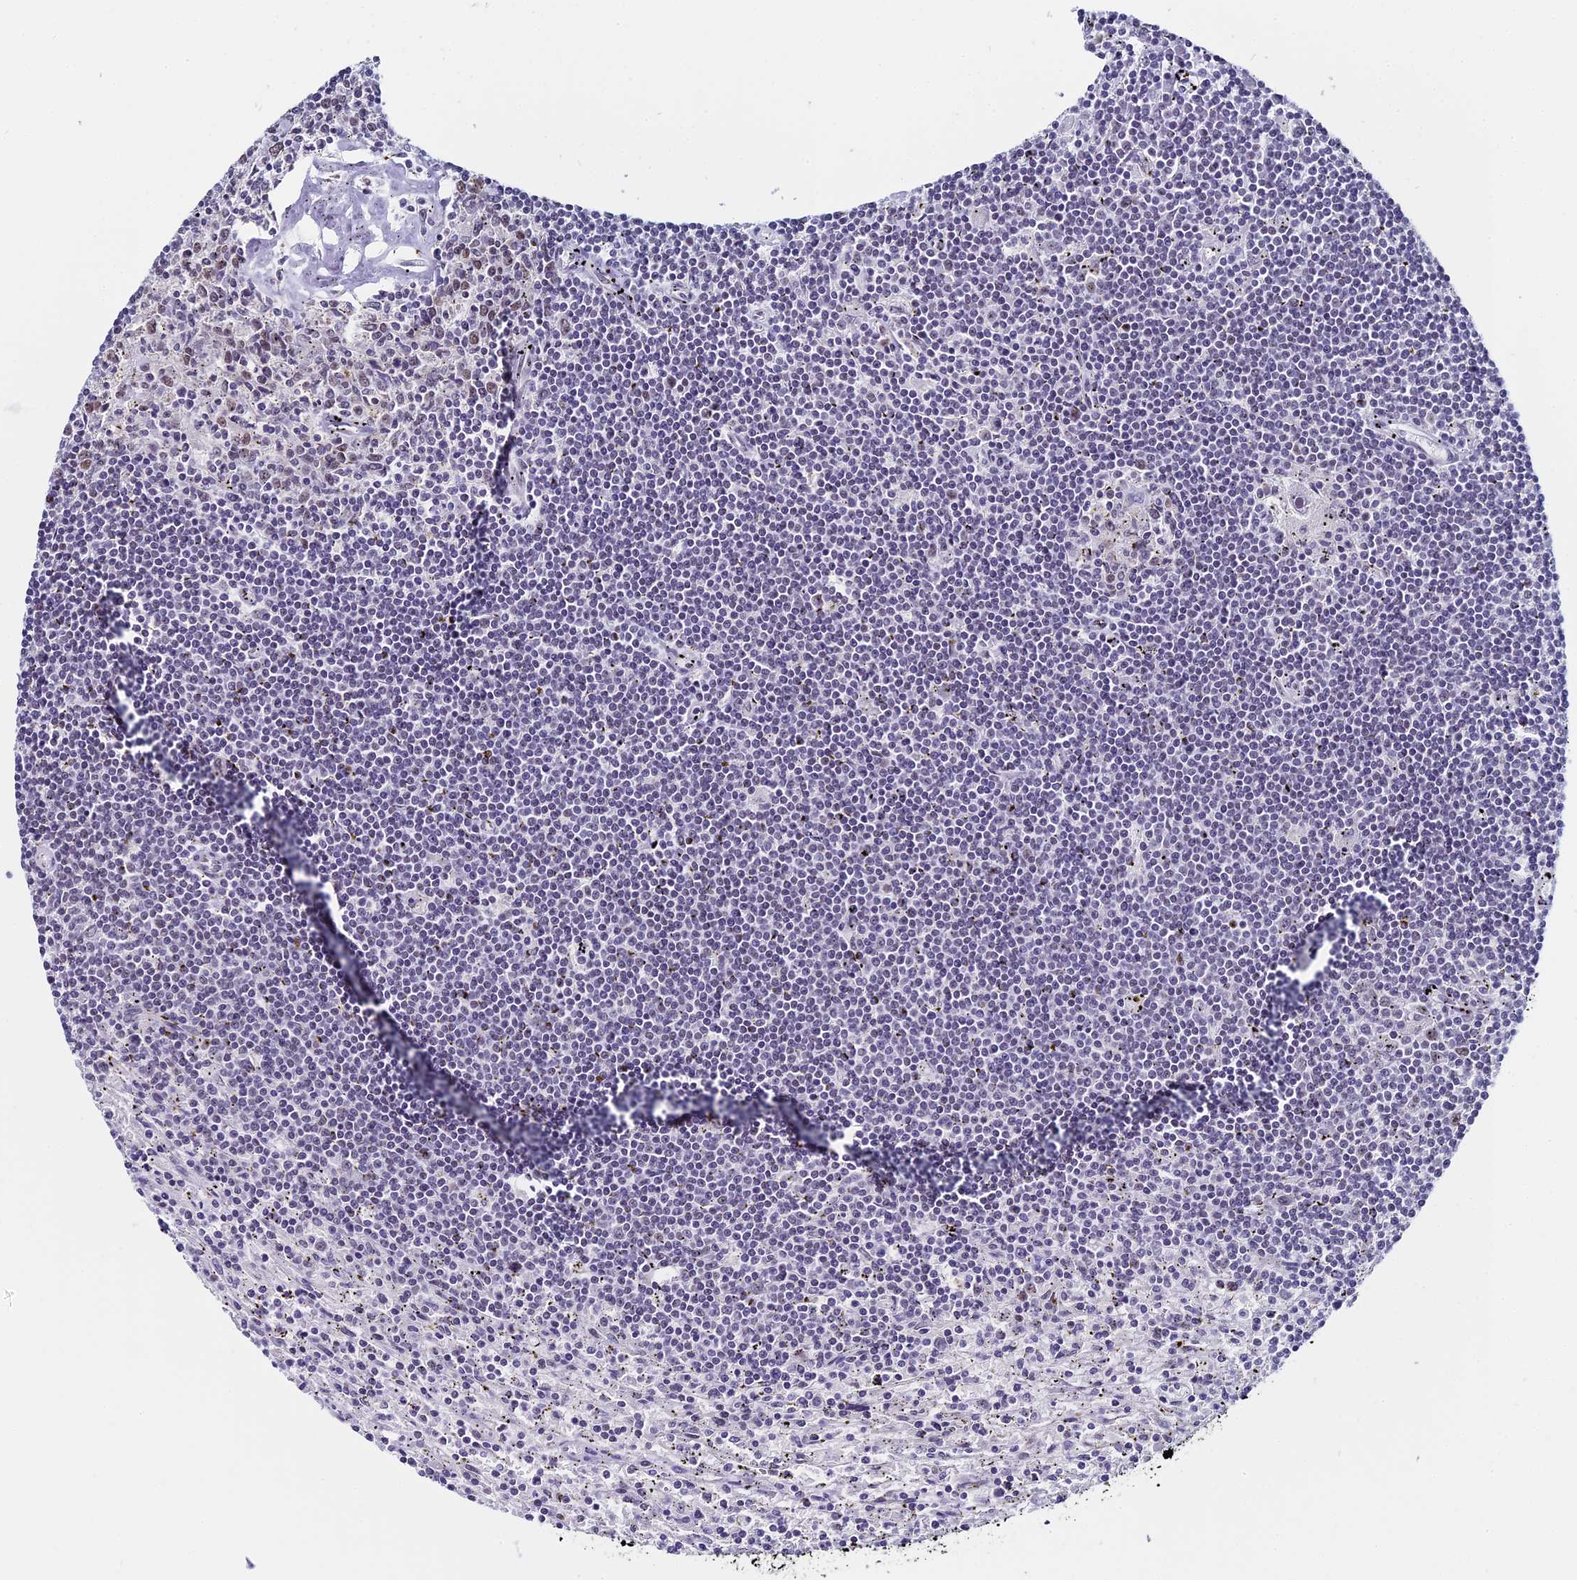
{"staining": {"intensity": "negative", "quantity": "none", "location": "none"}, "tissue": "lymphoma", "cell_type": "Tumor cells", "image_type": "cancer", "snomed": [{"axis": "morphology", "description": "Malignant lymphoma, non-Hodgkin's type, Low grade"}, {"axis": "topography", "description": "Spleen"}], "caption": "Tumor cells show no significant protein staining in lymphoma.", "gene": "CD2BP2", "patient": {"sex": "male", "age": 76}}